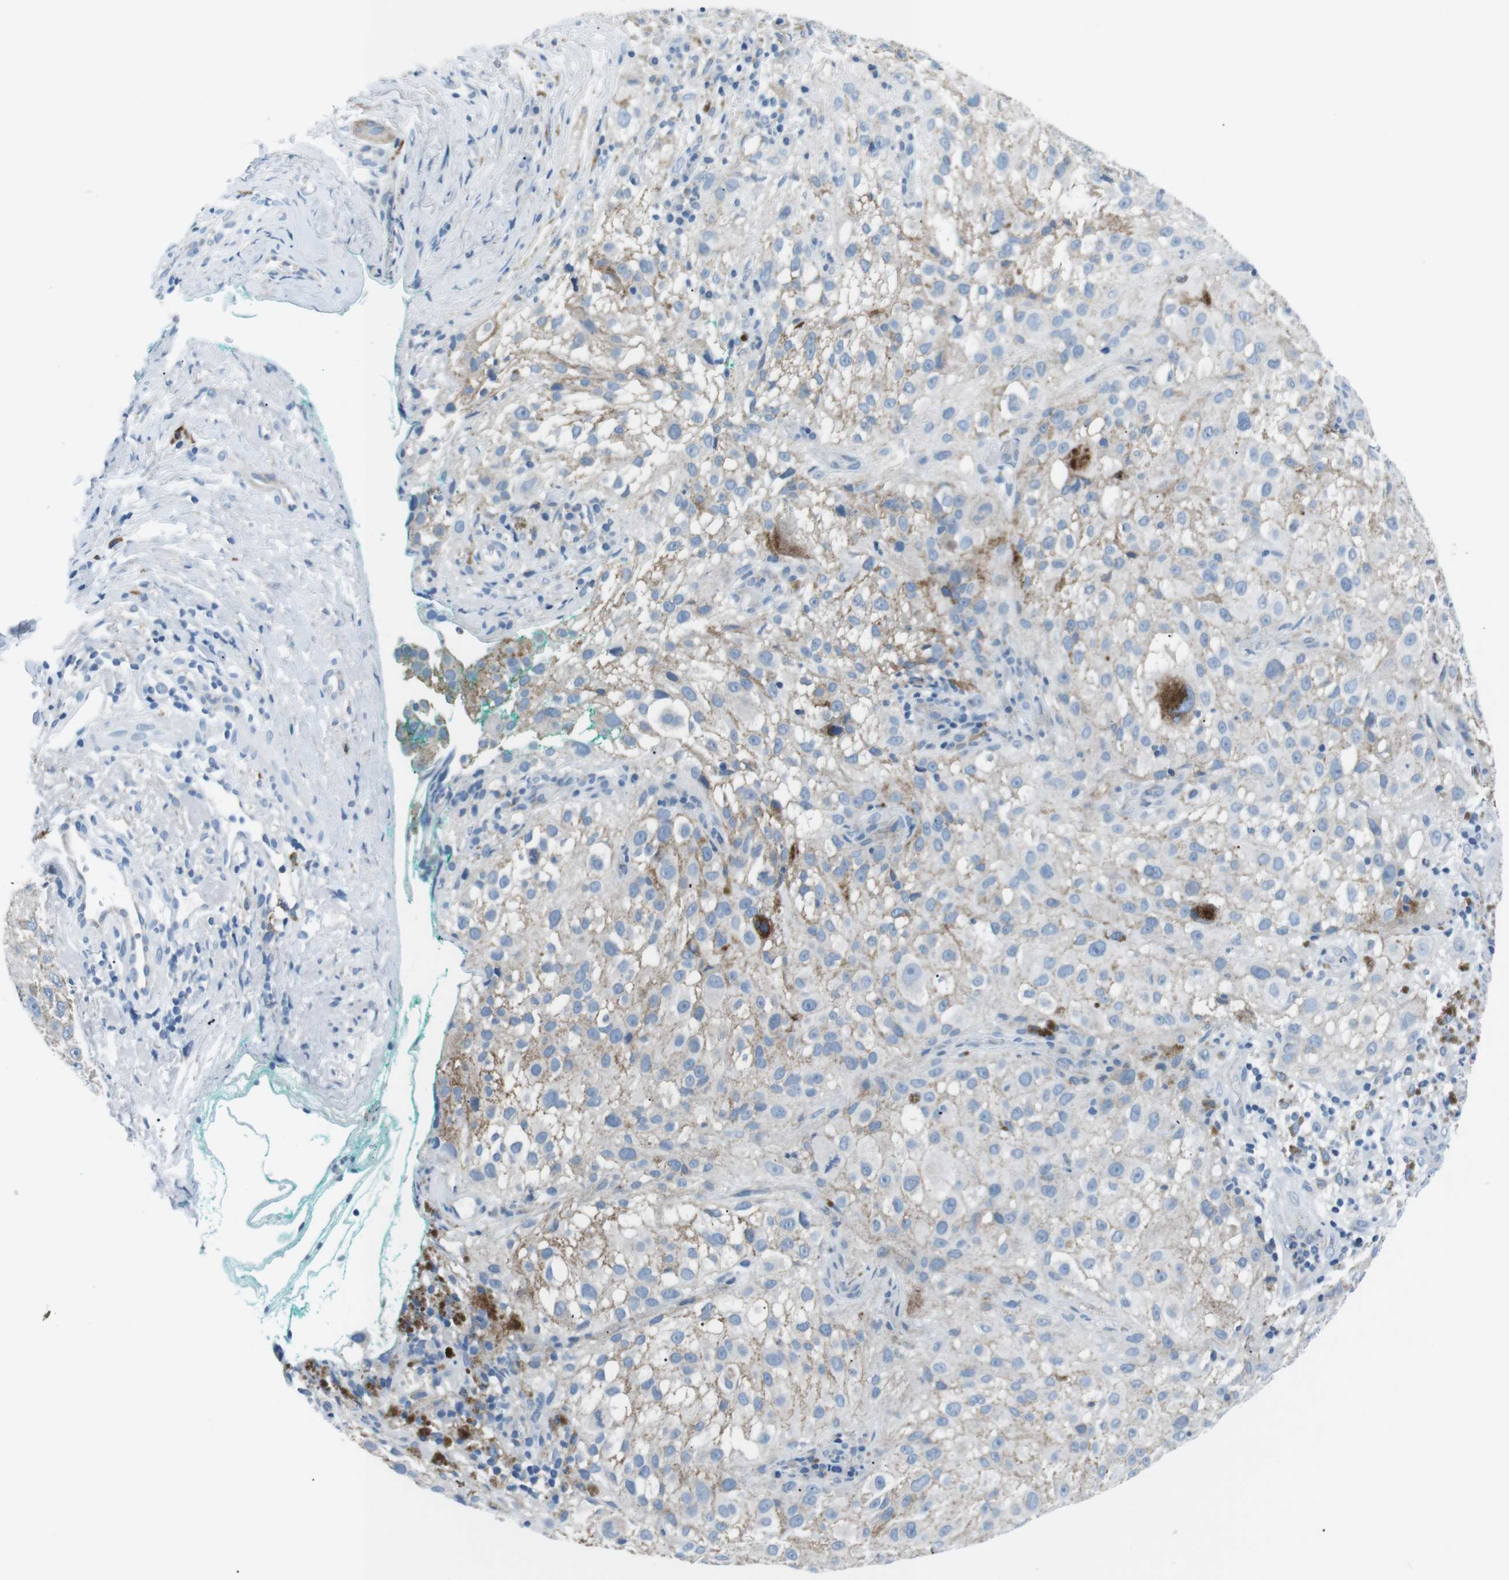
{"staining": {"intensity": "moderate", "quantity": "<25%", "location": "cytoplasmic/membranous"}, "tissue": "melanoma", "cell_type": "Tumor cells", "image_type": "cancer", "snomed": [{"axis": "morphology", "description": "Necrosis, NOS"}, {"axis": "morphology", "description": "Malignant melanoma, NOS"}, {"axis": "topography", "description": "Skin"}], "caption": "Moderate cytoplasmic/membranous expression for a protein is identified in approximately <25% of tumor cells of melanoma using immunohistochemistry (IHC).", "gene": "CSF2RA", "patient": {"sex": "female", "age": 87}}